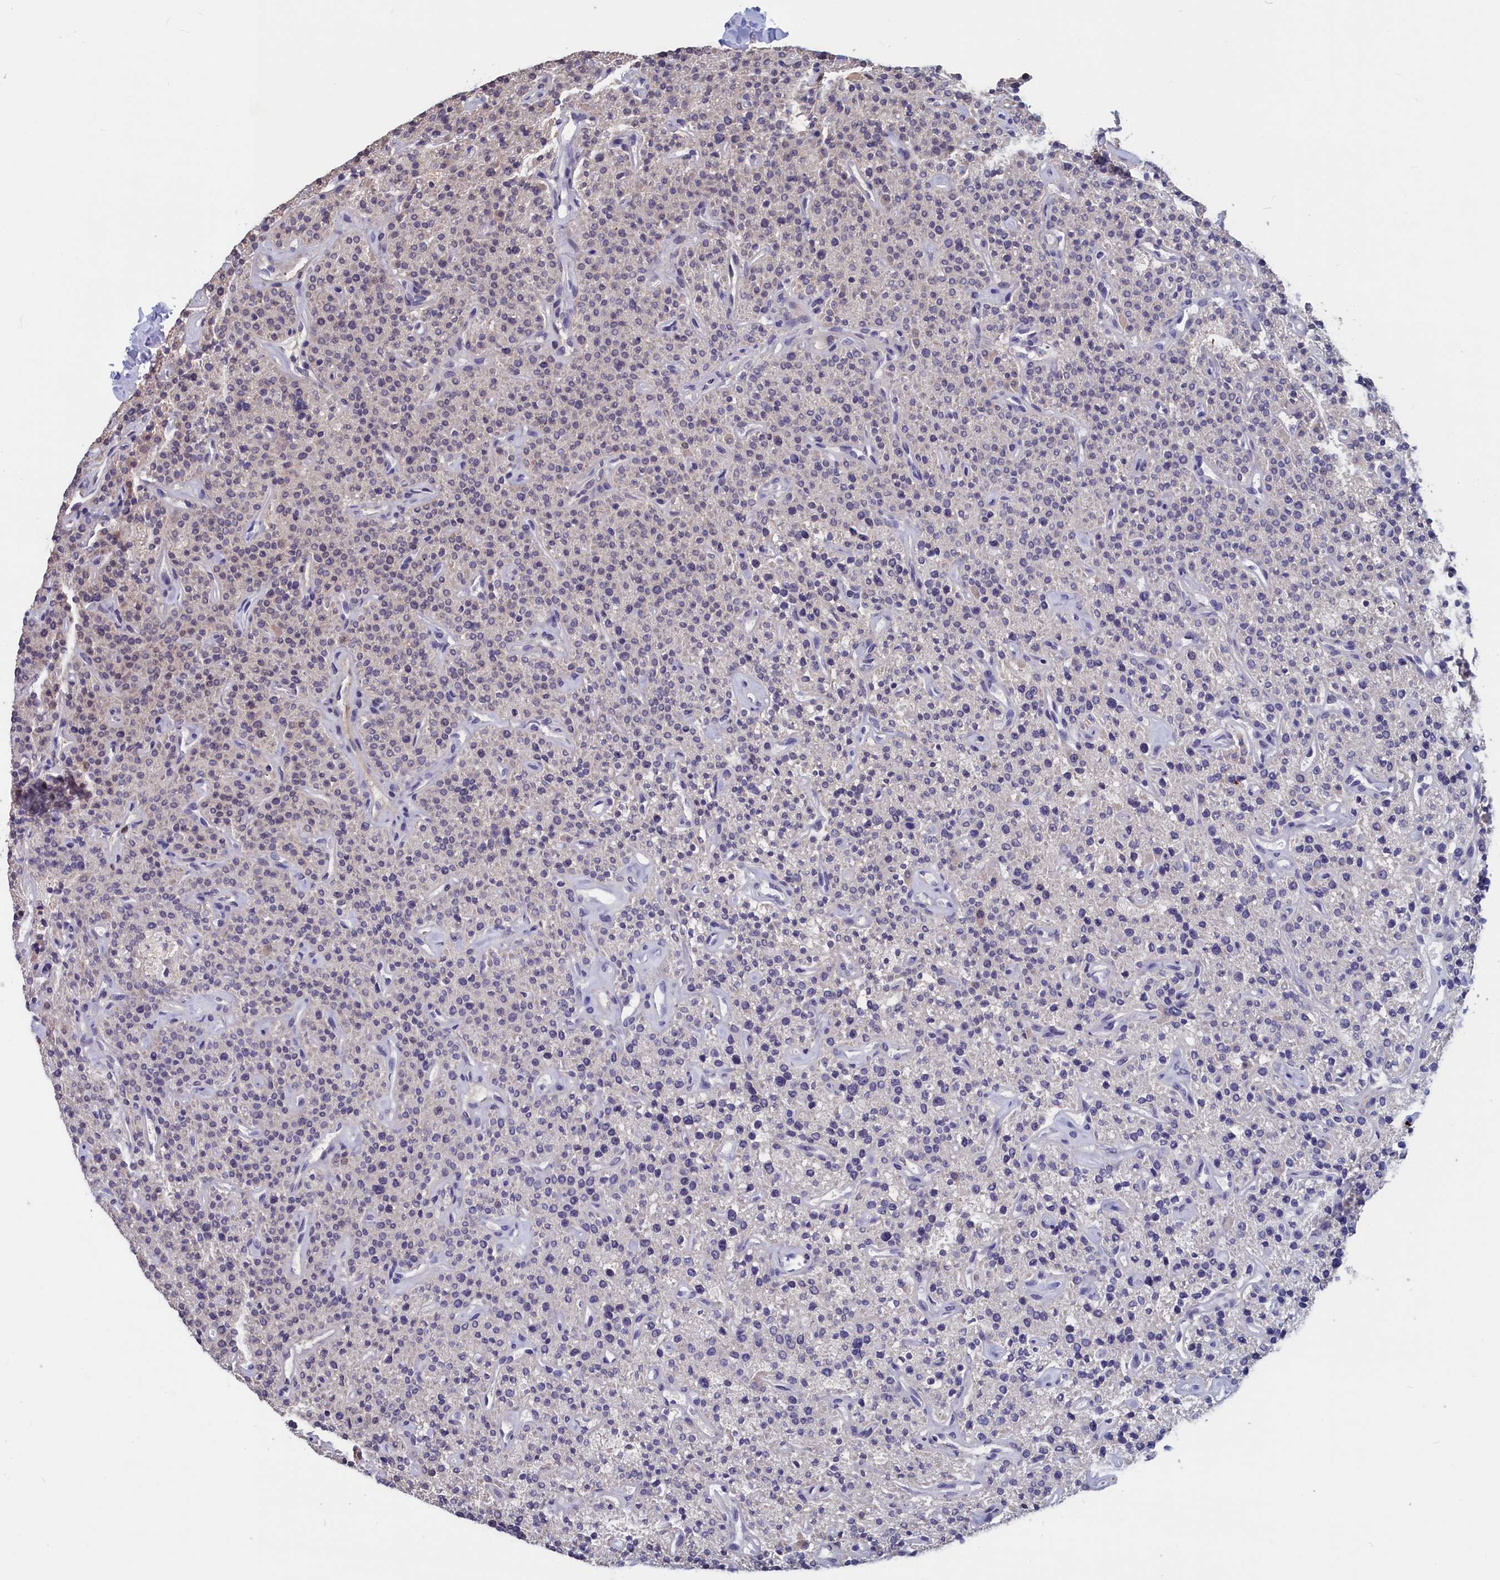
{"staining": {"intensity": "negative", "quantity": "none", "location": "none"}, "tissue": "parathyroid gland", "cell_type": "Glandular cells", "image_type": "normal", "snomed": [{"axis": "morphology", "description": "Normal tissue, NOS"}, {"axis": "topography", "description": "Parathyroid gland"}], "caption": "High power microscopy image of an immunohistochemistry histopathology image of benign parathyroid gland, revealing no significant expression in glandular cells.", "gene": "CRIP1", "patient": {"sex": "male", "age": 46}}